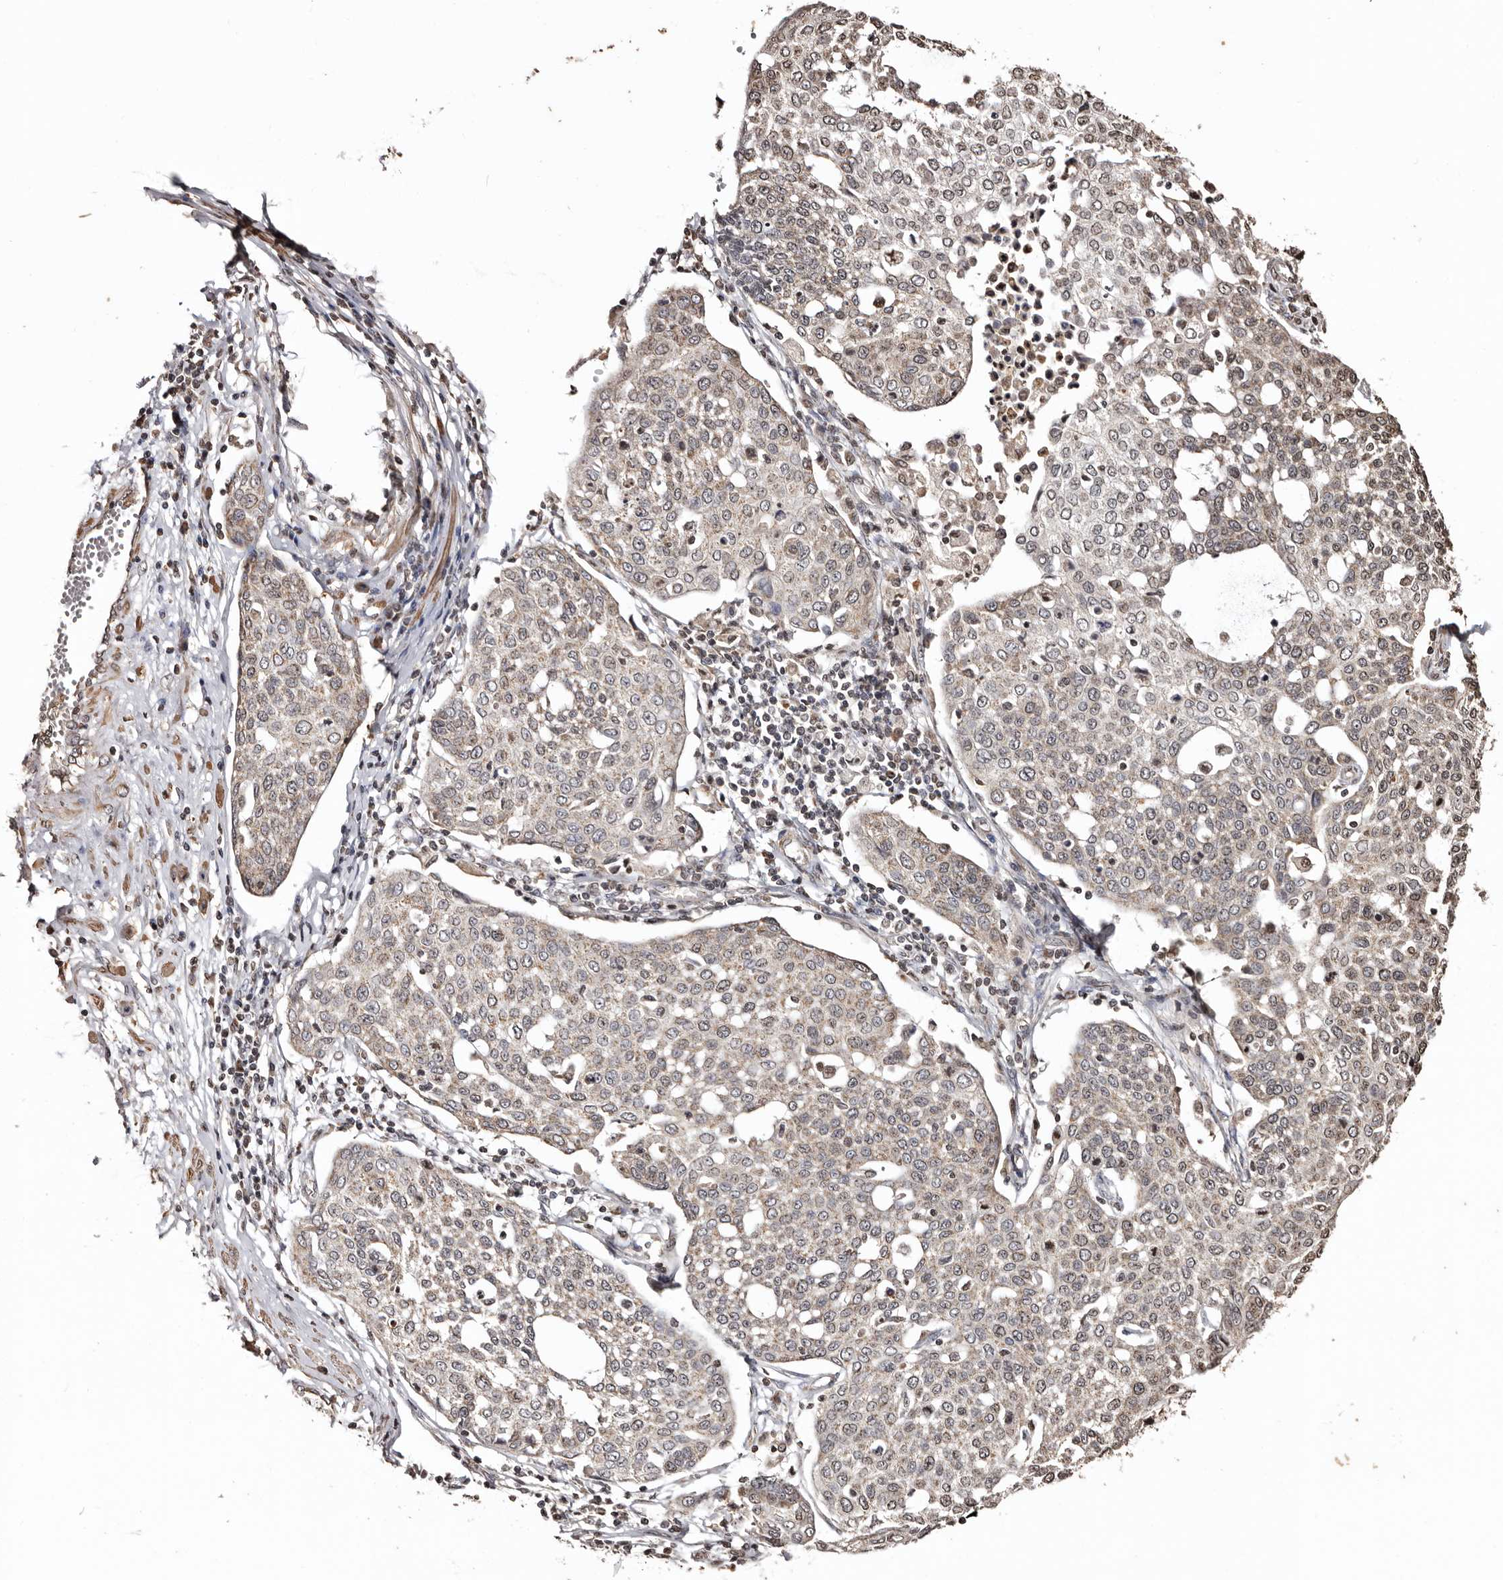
{"staining": {"intensity": "weak", "quantity": "<25%", "location": "cytoplasmic/membranous"}, "tissue": "cervical cancer", "cell_type": "Tumor cells", "image_type": "cancer", "snomed": [{"axis": "morphology", "description": "Squamous cell carcinoma, NOS"}, {"axis": "topography", "description": "Cervix"}], "caption": "DAB immunohistochemical staining of cervical cancer (squamous cell carcinoma) shows no significant staining in tumor cells.", "gene": "CCDC190", "patient": {"sex": "female", "age": 34}}